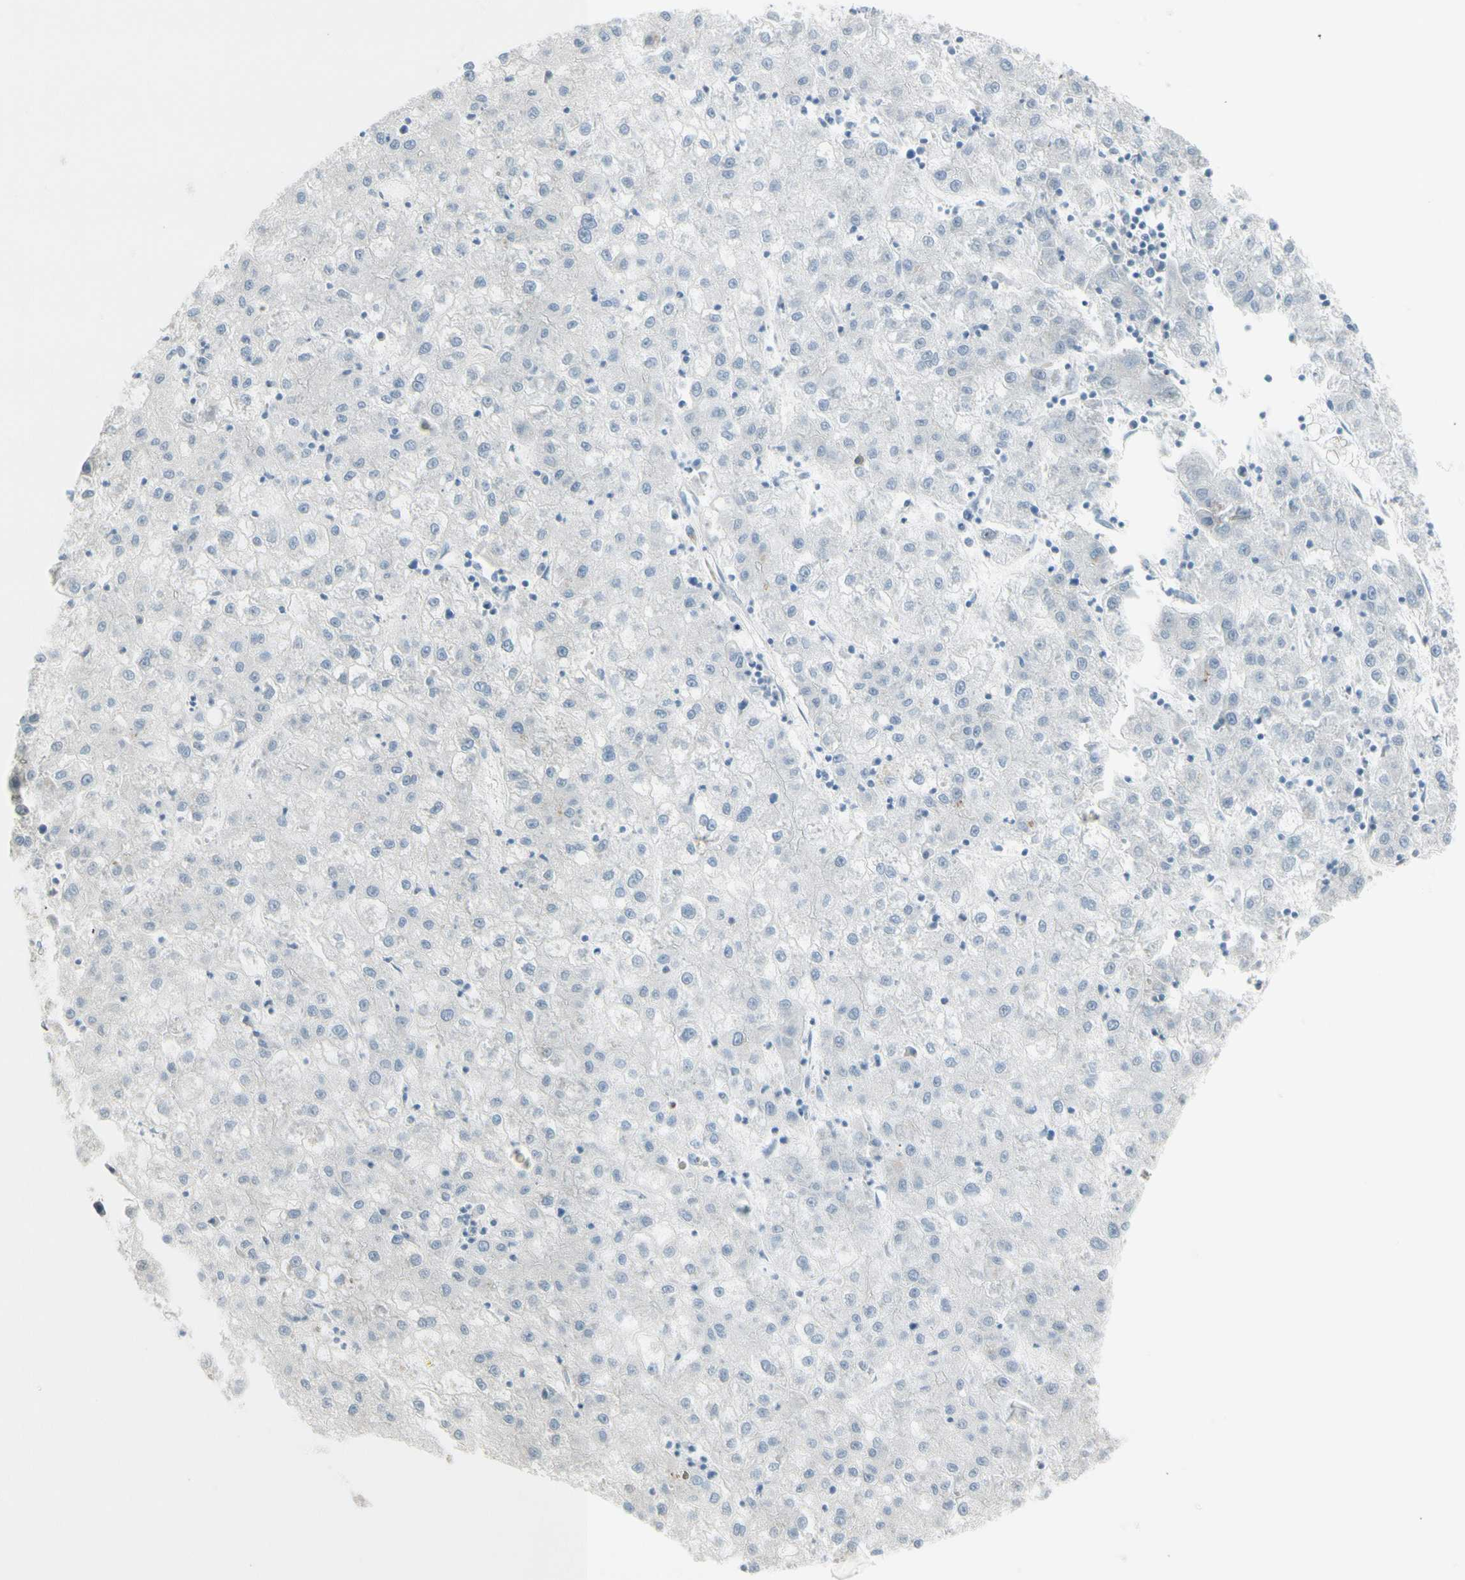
{"staining": {"intensity": "negative", "quantity": "none", "location": "none"}, "tissue": "liver cancer", "cell_type": "Tumor cells", "image_type": "cancer", "snomed": [{"axis": "morphology", "description": "Carcinoma, Hepatocellular, NOS"}, {"axis": "topography", "description": "Liver"}], "caption": "Immunohistochemical staining of liver cancer (hepatocellular carcinoma) exhibits no significant expression in tumor cells.", "gene": "B4GALNT1", "patient": {"sex": "male", "age": 72}}